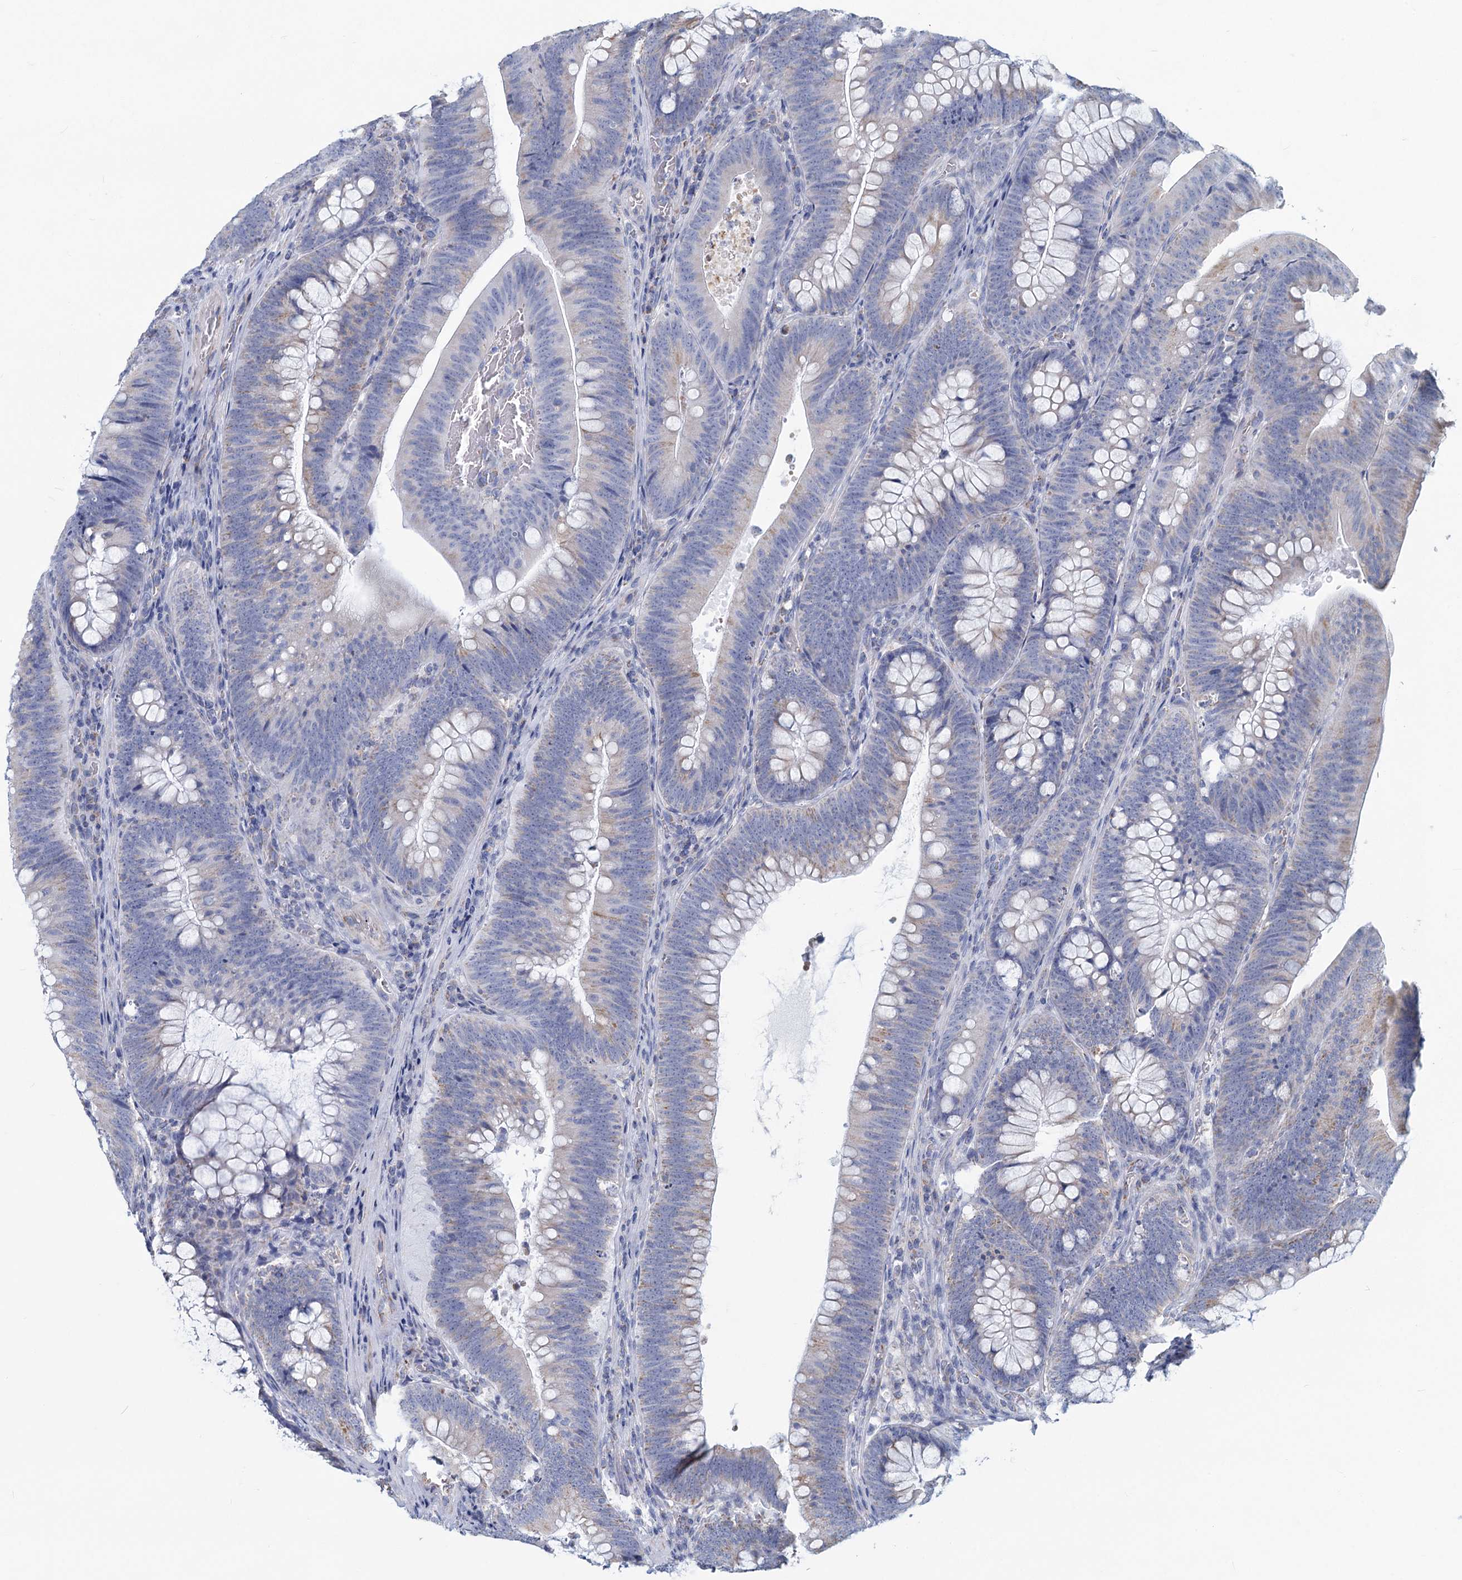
{"staining": {"intensity": "weak", "quantity": "<25%", "location": "cytoplasmic/membranous"}, "tissue": "colorectal cancer", "cell_type": "Tumor cells", "image_type": "cancer", "snomed": [{"axis": "morphology", "description": "Normal tissue, NOS"}, {"axis": "topography", "description": "Colon"}], "caption": "Immunohistochemistry of human colorectal cancer demonstrates no staining in tumor cells.", "gene": "NDUFC2", "patient": {"sex": "female", "age": 82}}